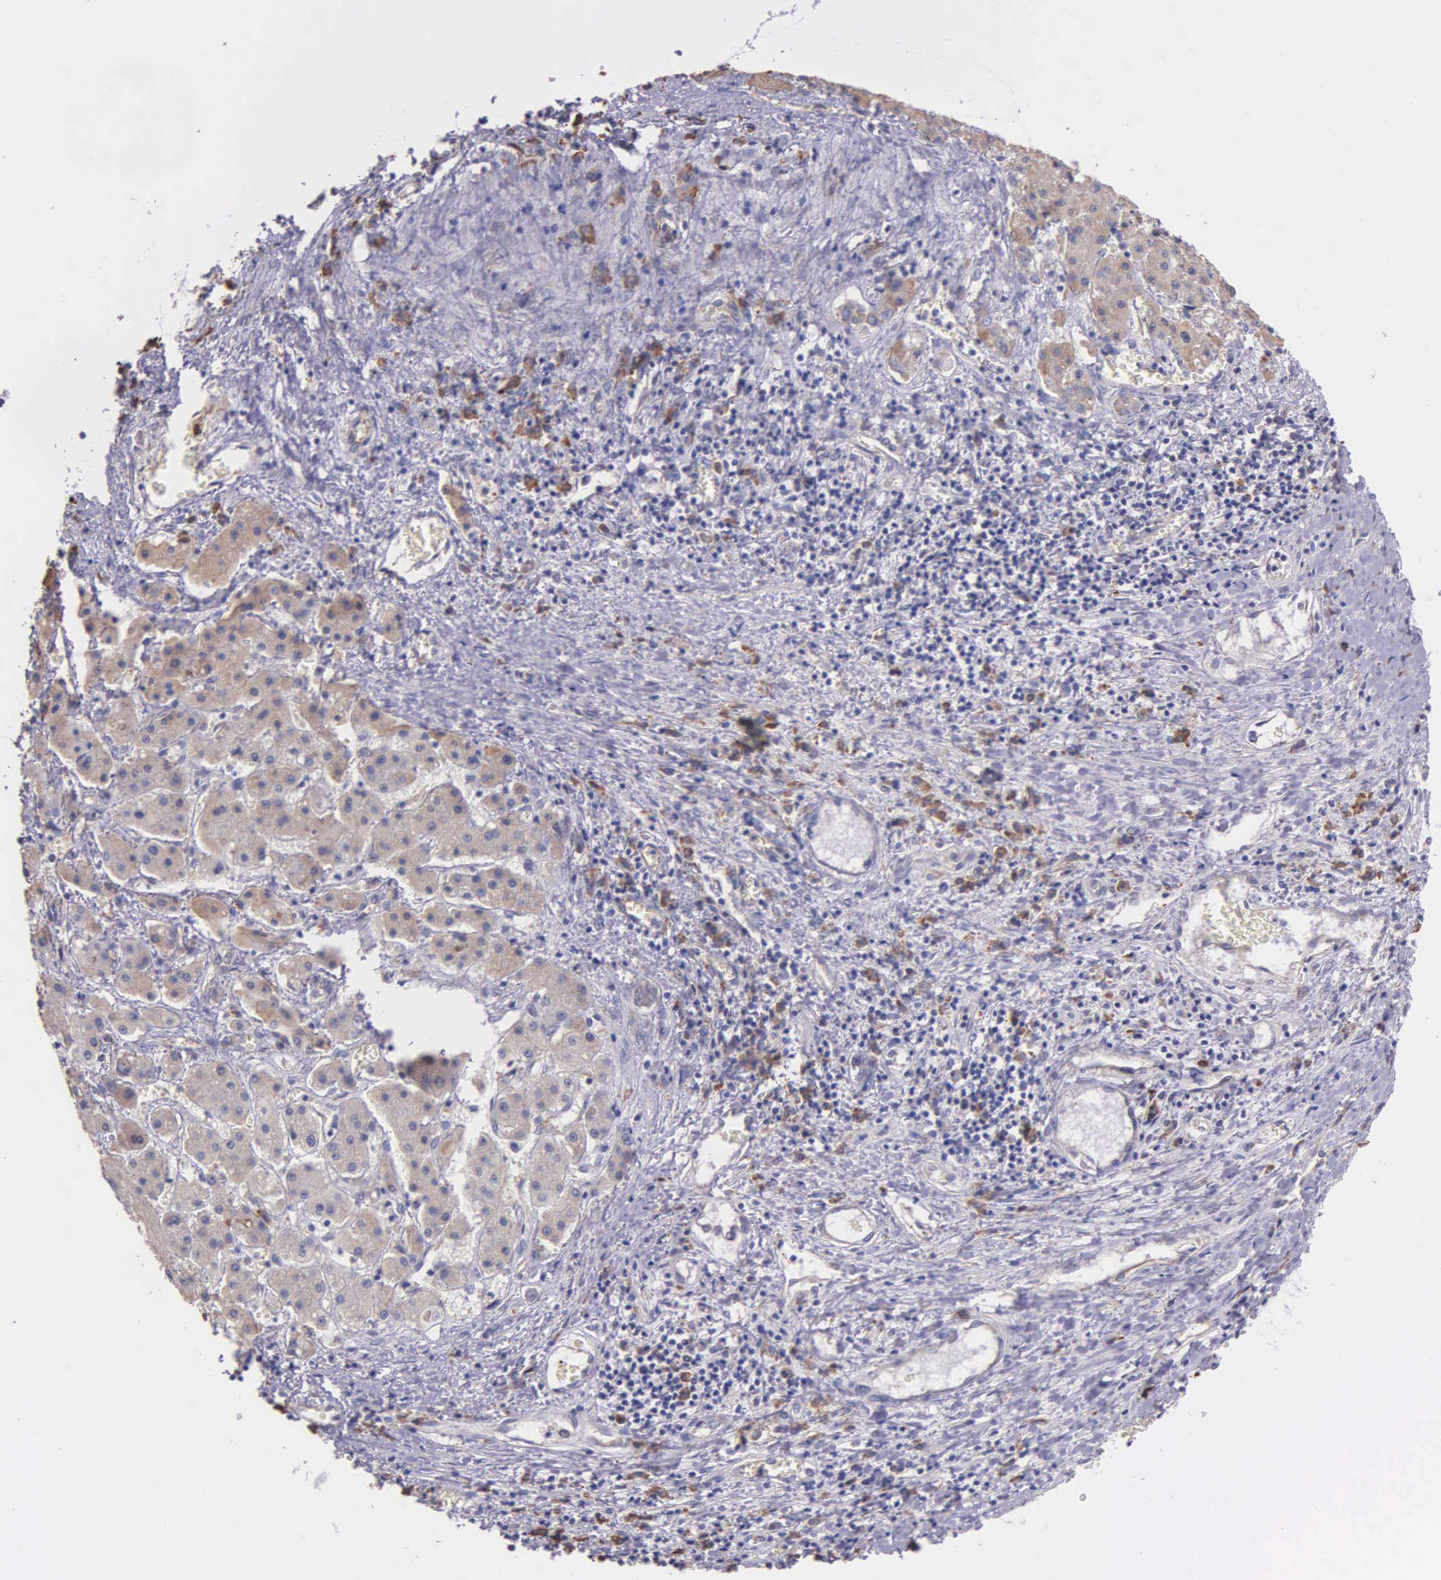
{"staining": {"intensity": "weak", "quantity": ">75%", "location": "cytoplasmic/membranous"}, "tissue": "liver cancer", "cell_type": "Tumor cells", "image_type": "cancer", "snomed": [{"axis": "morphology", "description": "Carcinoma, Hepatocellular, NOS"}, {"axis": "topography", "description": "Liver"}], "caption": "Immunohistochemical staining of human hepatocellular carcinoma (liver) displays low levels of weak cytoplasmic/membranous positivity in about >75% of tumor cells.", "gene": "ZC3H12B", "patient": {"sex": "male", "age": 24}}